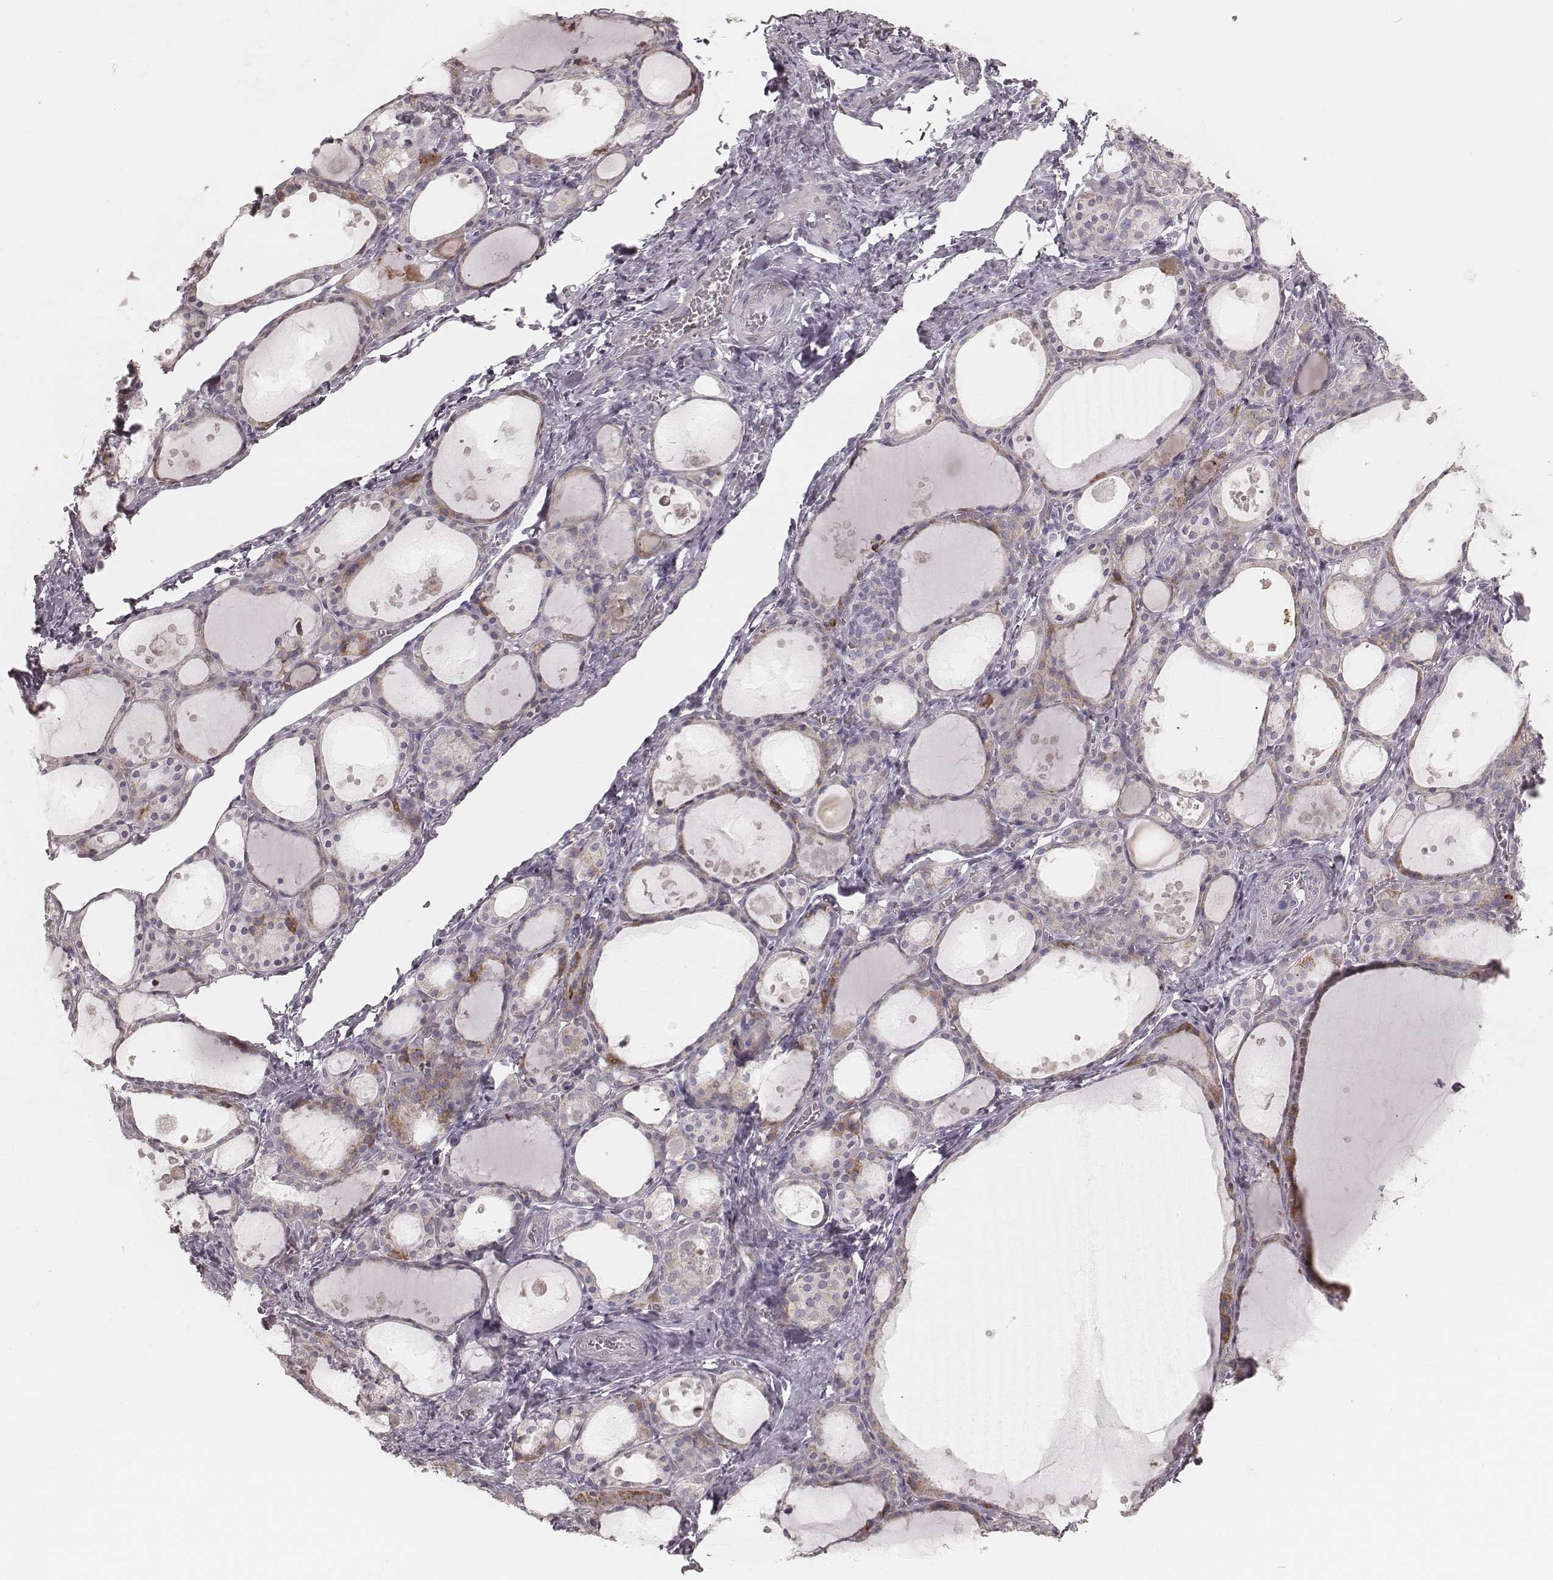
{"staining": {"intensity": "moderate", "quantity": "25%-75%", "location": "cytoplasmic/membranous"}, "tissue": "thyroid gland", "cell_type": "Glandular cells", "image_type": "normal", "snomed": [{"axis": "morphology", "description": "Normal tissue, NOS"}, {"axis": "topography", "description": "Thyroid gland"}], "caption": "A brown stain highlights moderate cytoplasmic/membranous positivity of a protein in glandular cells of benign thyroid gland.", "gene": "KIF5C", "patient": {"sex": "male", "age": 68}}